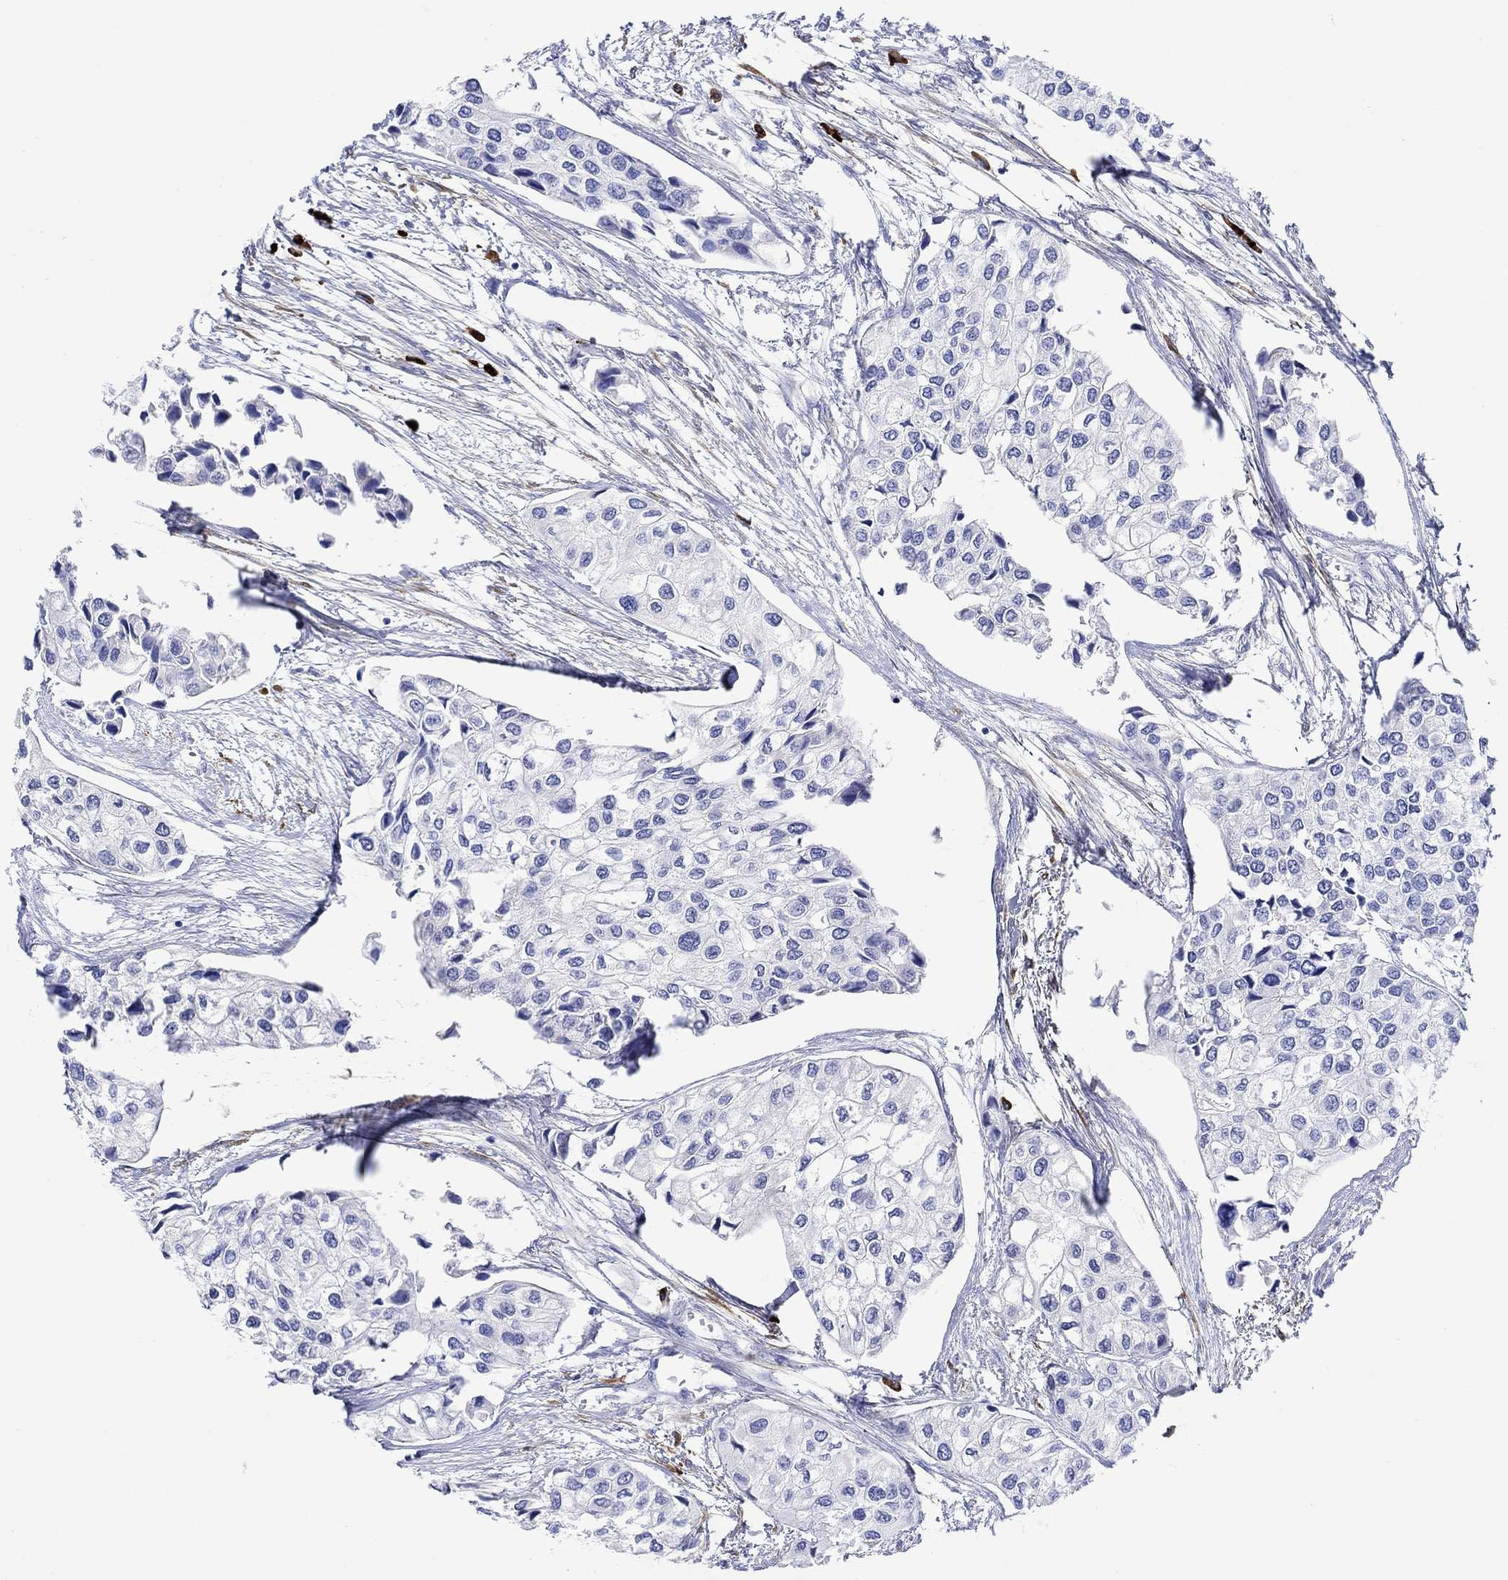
{"staining": {"intensity": "negative", "quantity": "none", "location": "none"}, "tissue": "urothelial cancer", "cell_type": "Tumor cells", "image_type": "cancer", "snomed": [{"axis": "morphology", "description": "Urothelial carcinoma, High grade"}, {"axis": "topography", "description": "Urinary bladder"}], "caption": "The immunohistochemistry image has no significant positivity in tumor cells of urothelial carcinoma (high-grade) tissue.", "gene": "P2RY6", "patient": {"sex": "male", "age": 73}}